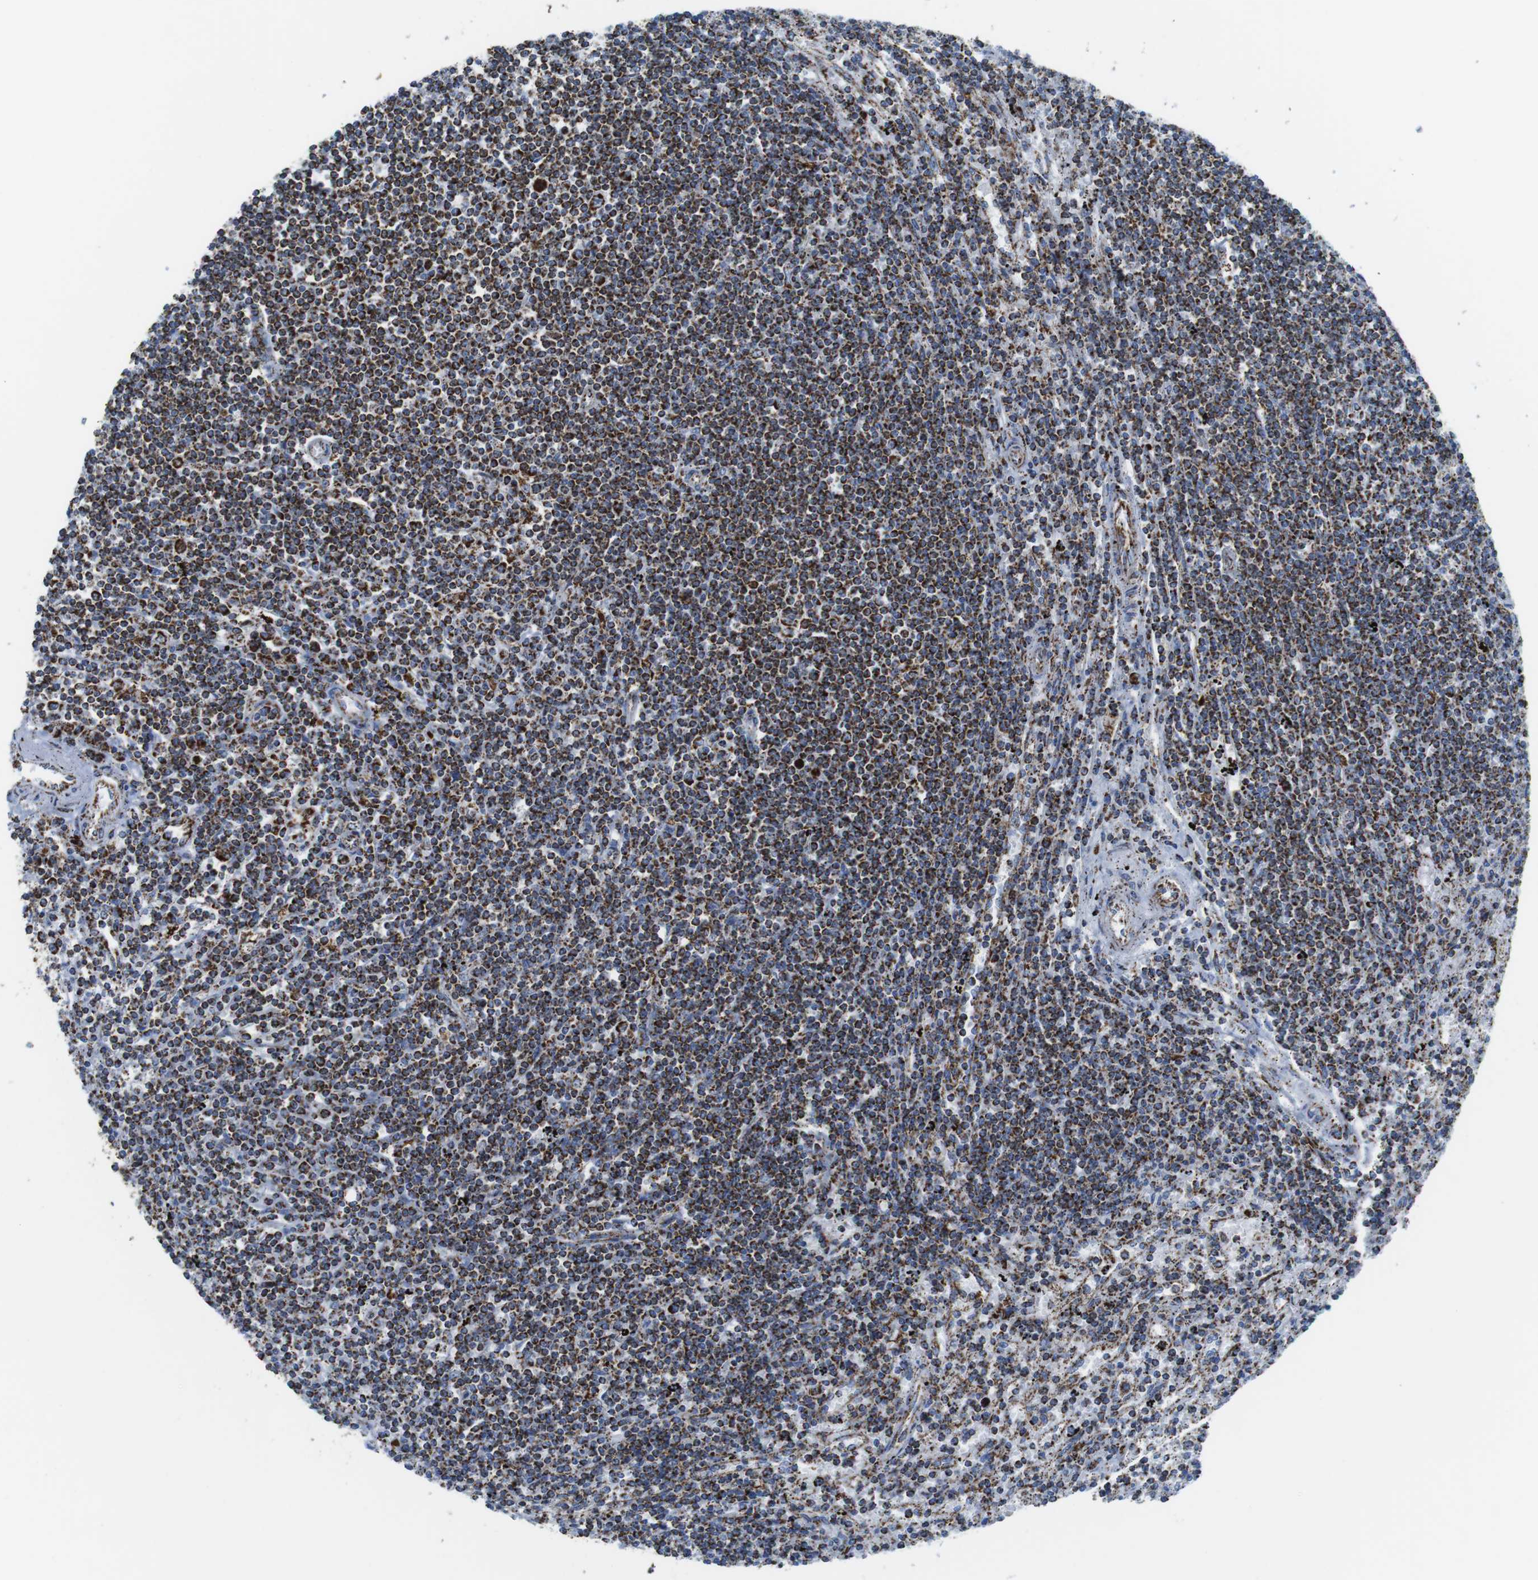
{"staining": {"intensity": "strong", "quantity": ">75%", "location": "cytoplasmic/membranous"}, "tissue": "lymphoma", "cell_type": "Tumor cells", "image_type": "cancer", "snomed": [{"axis": "morphology", "description": "Malignant lymphoma, non-Hodgkin's type, Low grade"}, {"axis": "topography", "description": "Spleen"}], "caption": "Human low-grade malignant lymphoma, non-Hodgkin's type stained with a brown dye demonstrates strong cytoplasmic/membranous positive positivity in approximately >75% of tumor cells.", "gene": "ATP5PO", "patient": {"sex": "male", "age": 76}}